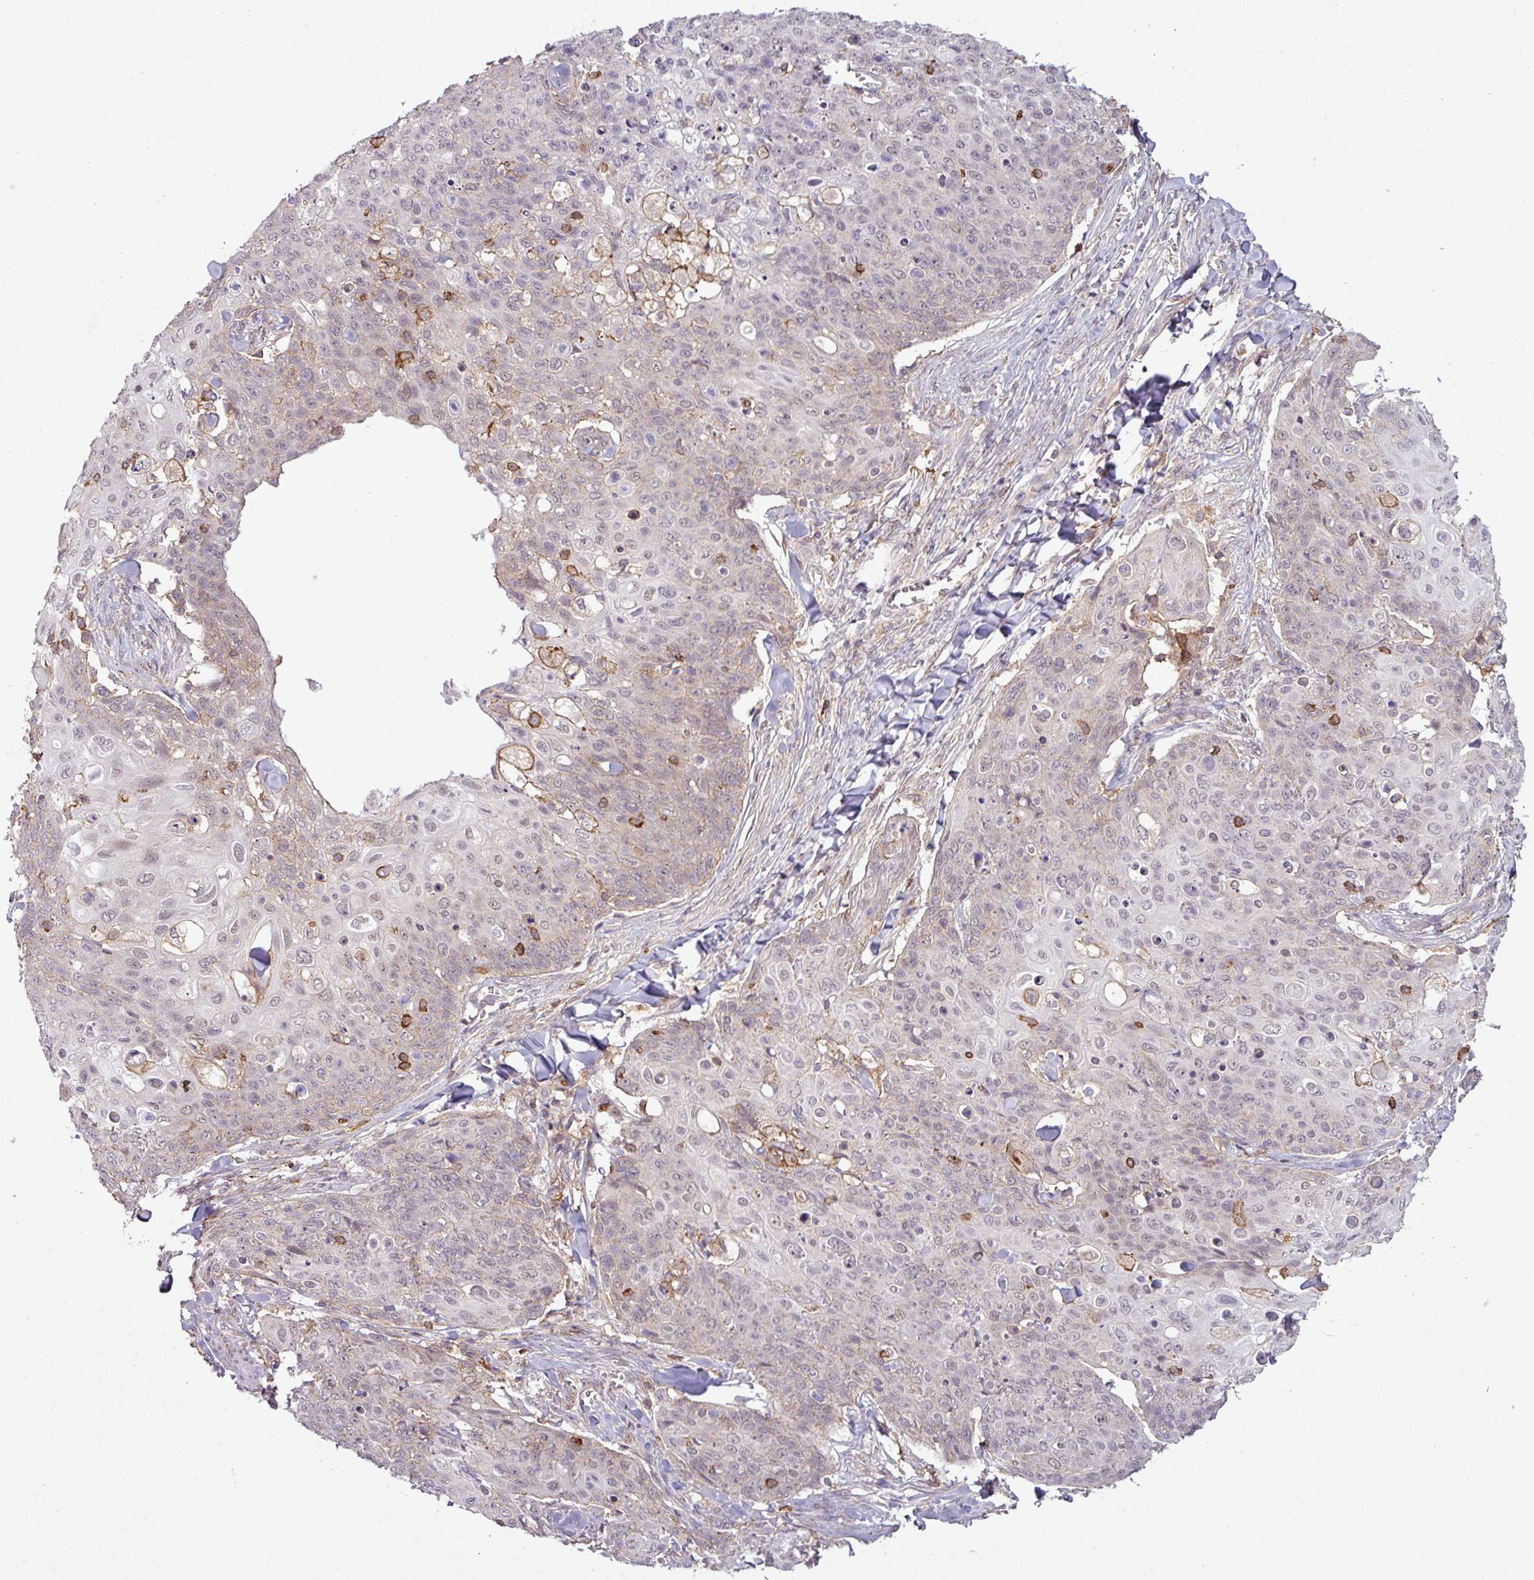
{"staining": {"intensity": "negative", "quantity": "none", "location": "none"}, "tissue": "skin cancer", "cell_type": "Tumor cells", "image_type": "cancer", "snomed": [{"axis": "morphology", "description": "Squamous cell carcinoma, NOS"}, {"axis": "topography", "description": "Skin"}, {"axis": "topography", "description": "Vulva"}], "caption": "This is an immunohistochemistry micrograph of human skin cancer. There is no positivity in tumor cells.", "gene": "ZC2HC1C", "patient": {"sex": "female", "age": 85}}